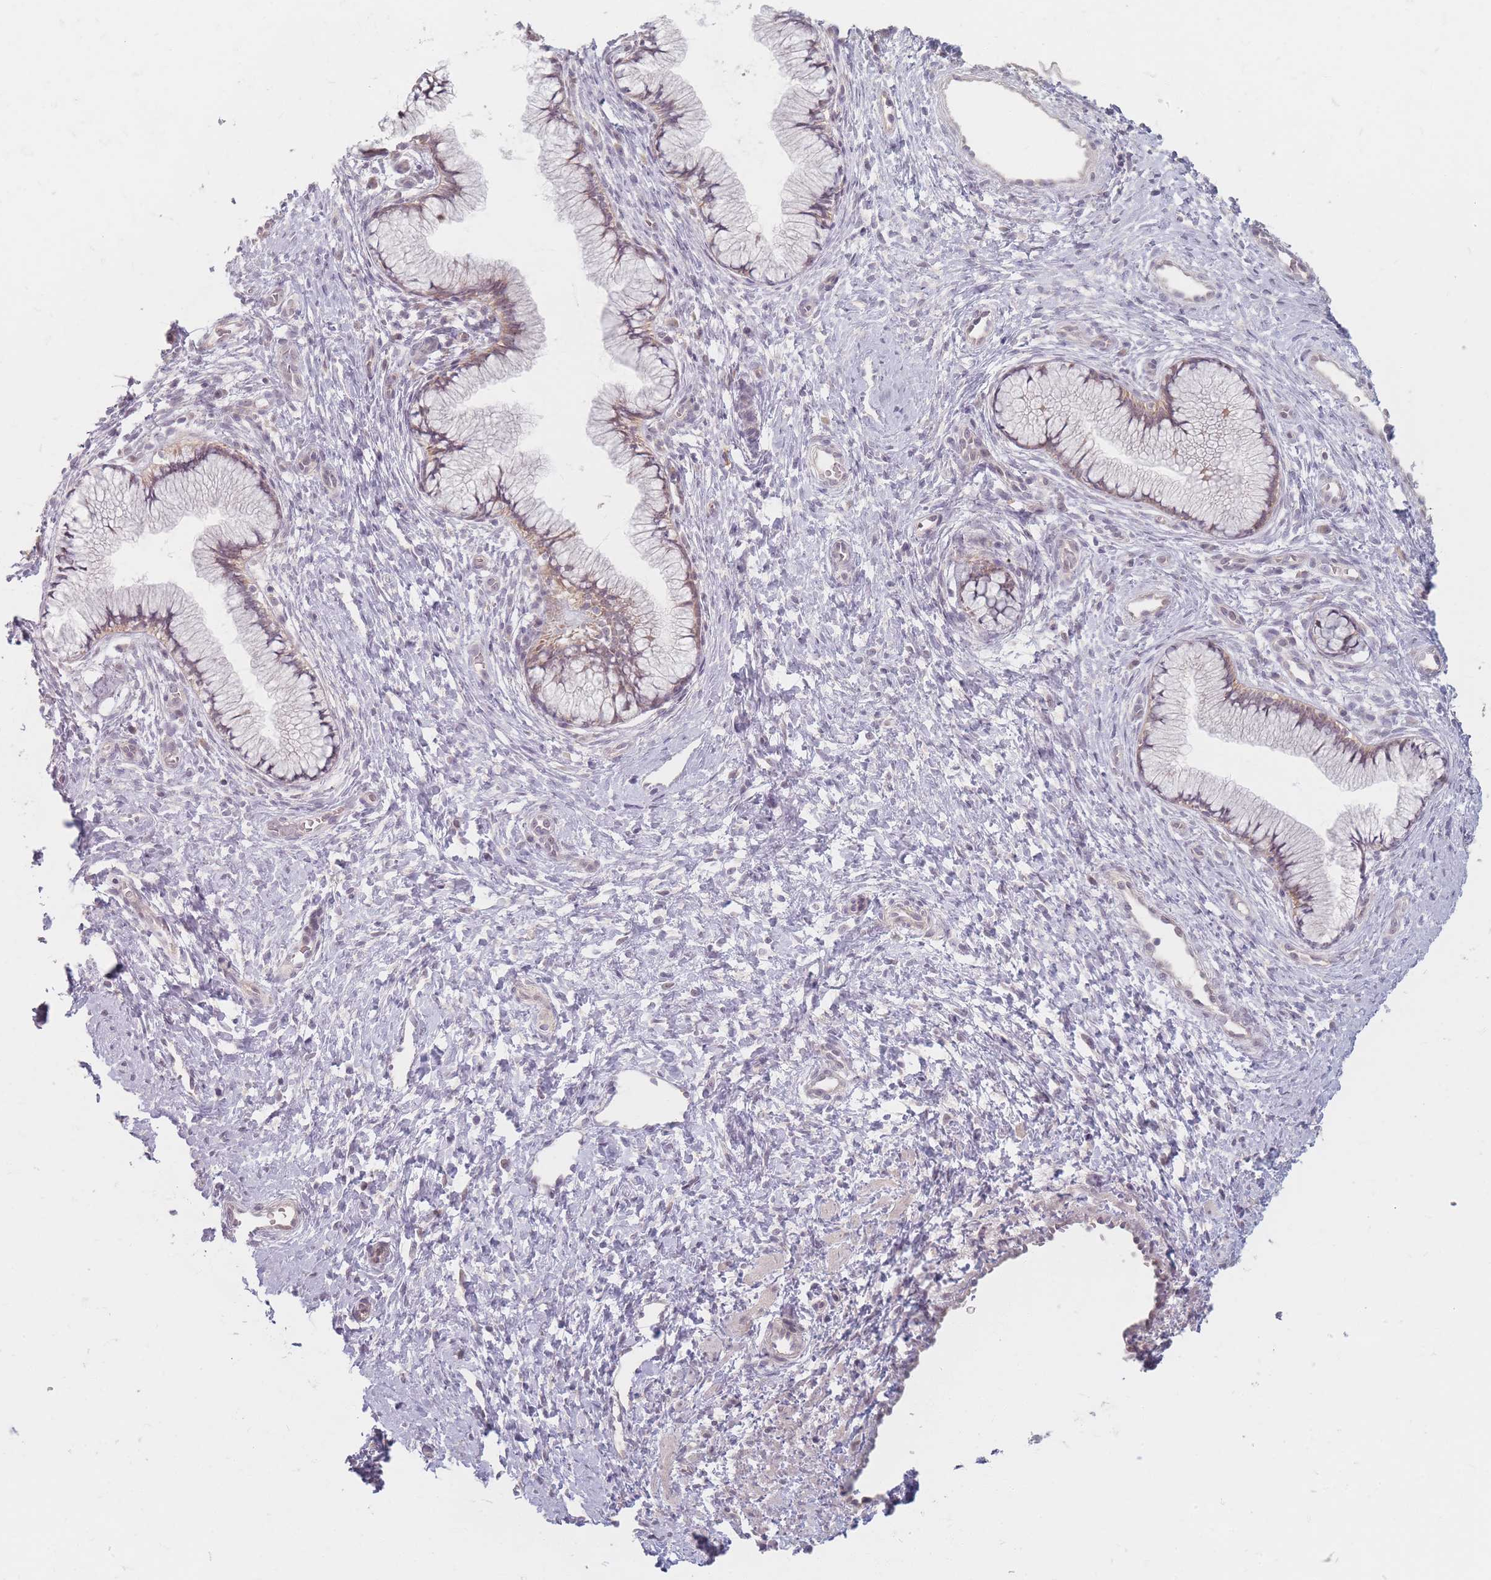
{"staining": {"intensity": "moderate", "quantity": ">75%", "location": "cytoplasmic/membranous"}, "tissue": "cervix", "cell_type": "Glandular cells", "image_type": "normal", "snomed": [{"axis": "morphology", "description": "Normal tissue, NOS"}, {"axis": "topography", "description": "Cervix"}], "caption": "High-power microscopy captured an immunohistochemistry image of benign cervix, revealing moderate cytoplasmic/membranous staining in about >75% of glandular cells.", "gene": "GABRA6", "patient": {"sex": "female", "age": 36}}